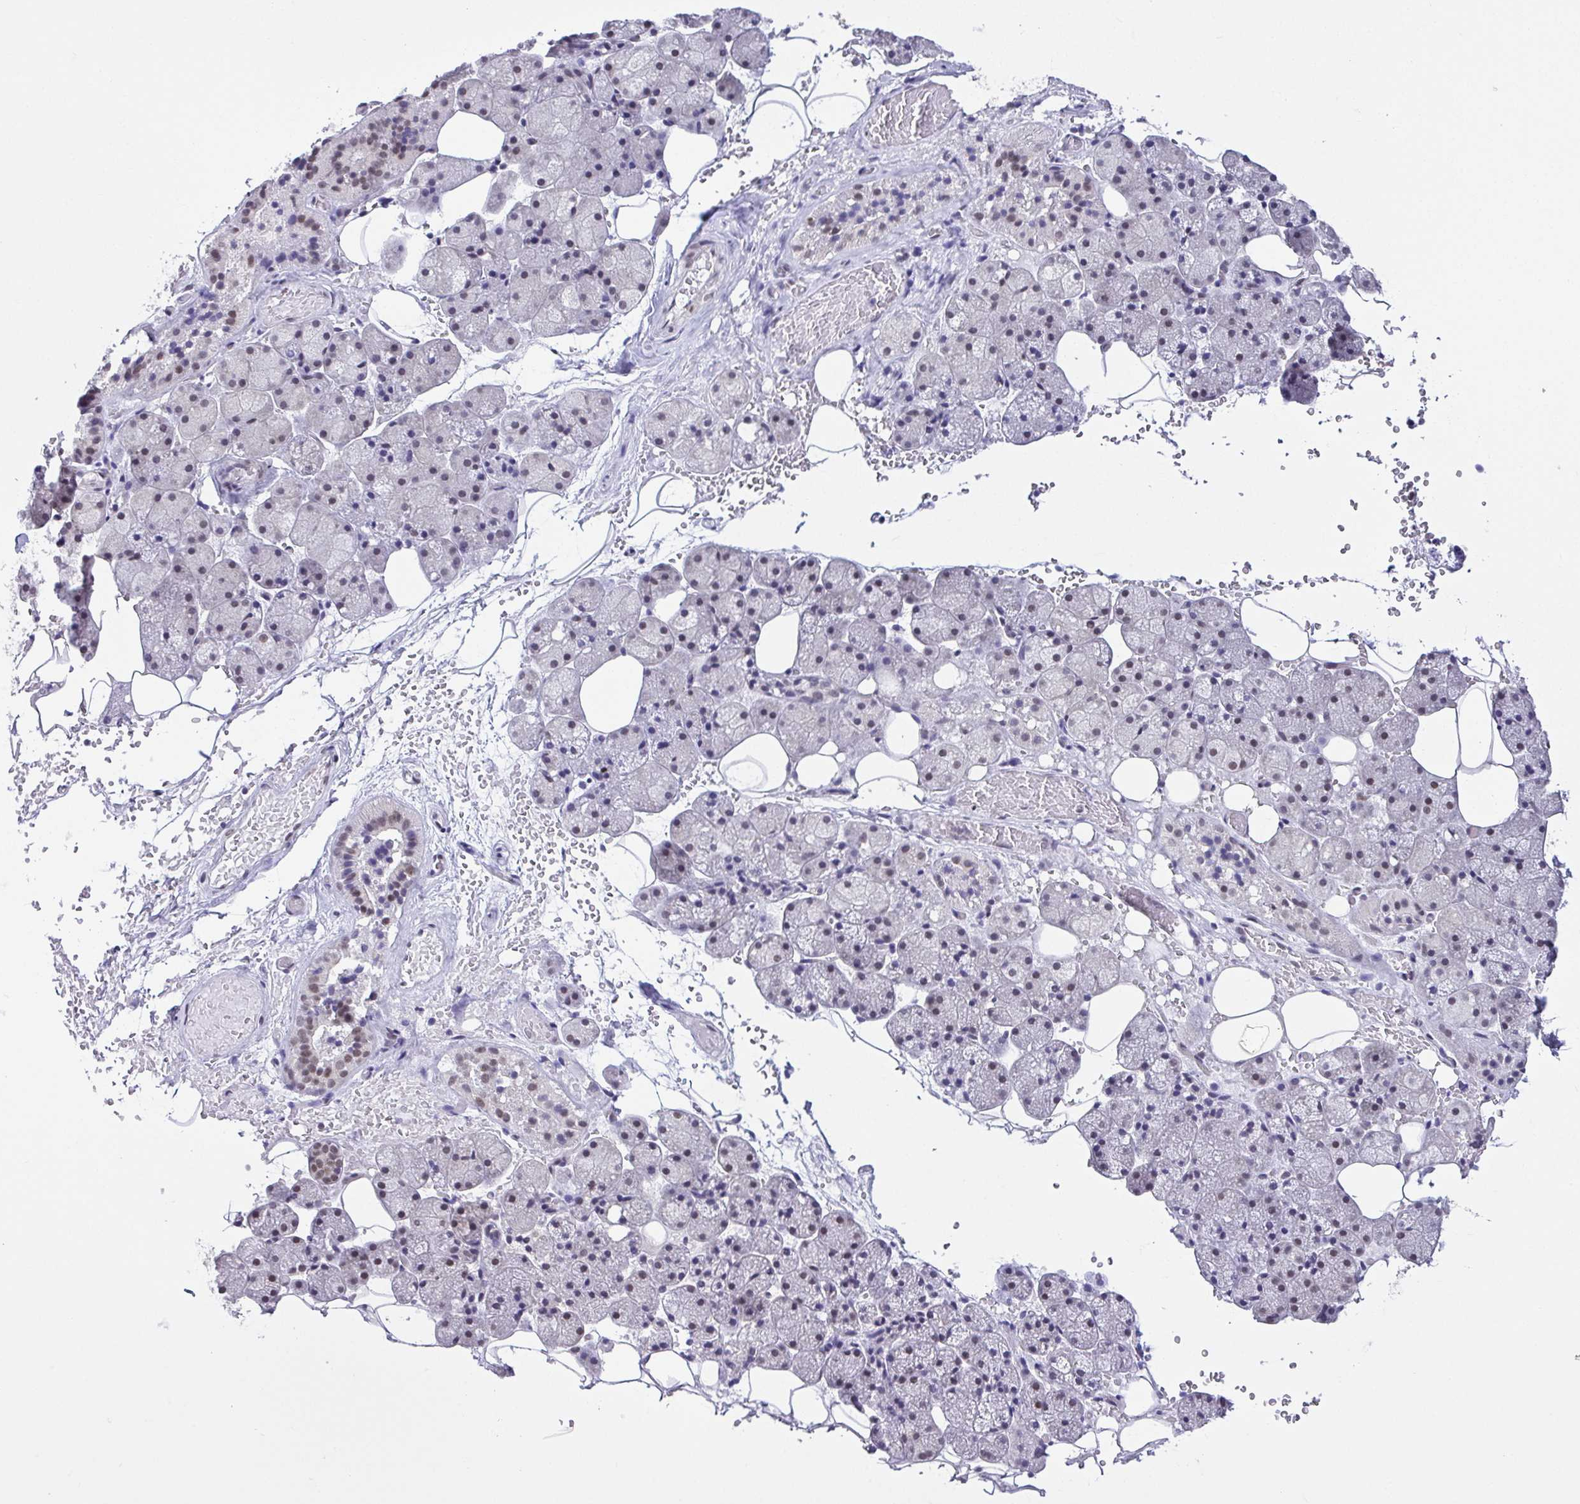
{"staining": {"intensity": "weak", "quantity": "<25%", "location": "cytoplasmic/membranous,nuclear"}, "tissue": "salivary gland", "cell_type": "Glandular cells", "image_type": "normal", "snomed": [{"axis": "morphology", "description": "Normal tissue, NOS"}, {"axis": "topography", "description": "Salivary gland"}, {"axis": "topography", "description": "Peripheral nerve tissue"}], "caption": "Immunohistochemical staining of benign human salivary gland displays no significant positivity in glandular cells.", "gene": "RBM3", "patient": {"sex": "male", "age": 38}}